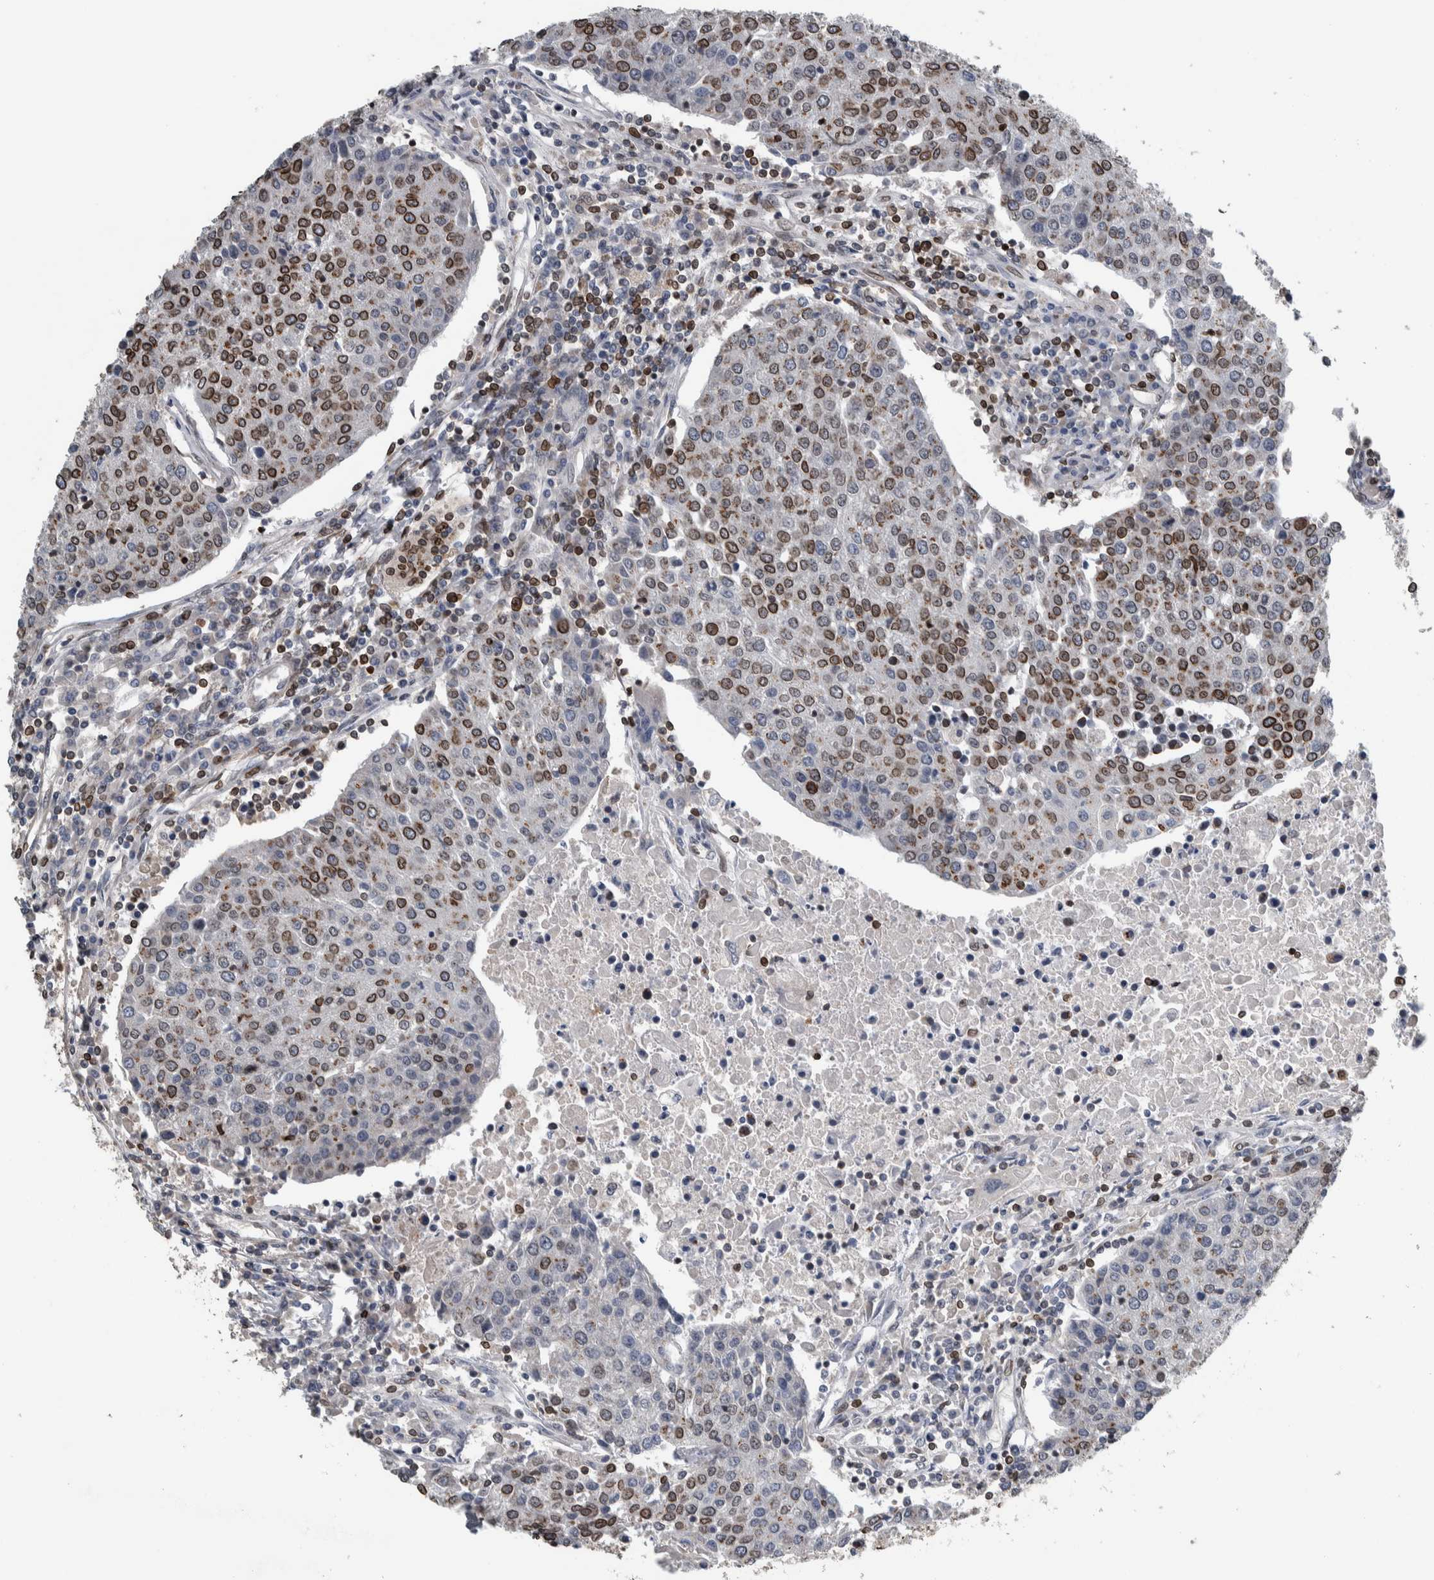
{"staining": {"intensity": "moderate", "quantity": "25%-75%", "location": "cytoplasmic/membranous,nuclear"}, "tissue": "urothelial cancer", "cell_type": "Tumor cells", "image_type": "cancer", "snomed": [{"axis": "morphology", "description": "Urothelial carcinoma, High grade"}, {"axis": "topography", "description": "Urinary bladder"}], "caption": "A high-resolution histopathology image shows immunohistochemistry staining of urothelial cancer, which demonstrates moderate cytoplasmic/membranous and nuclear expression in about 25%-75% of tumor cells.", "gene": "FAM135B", "patient": {"sex": "female", "age": 85}}